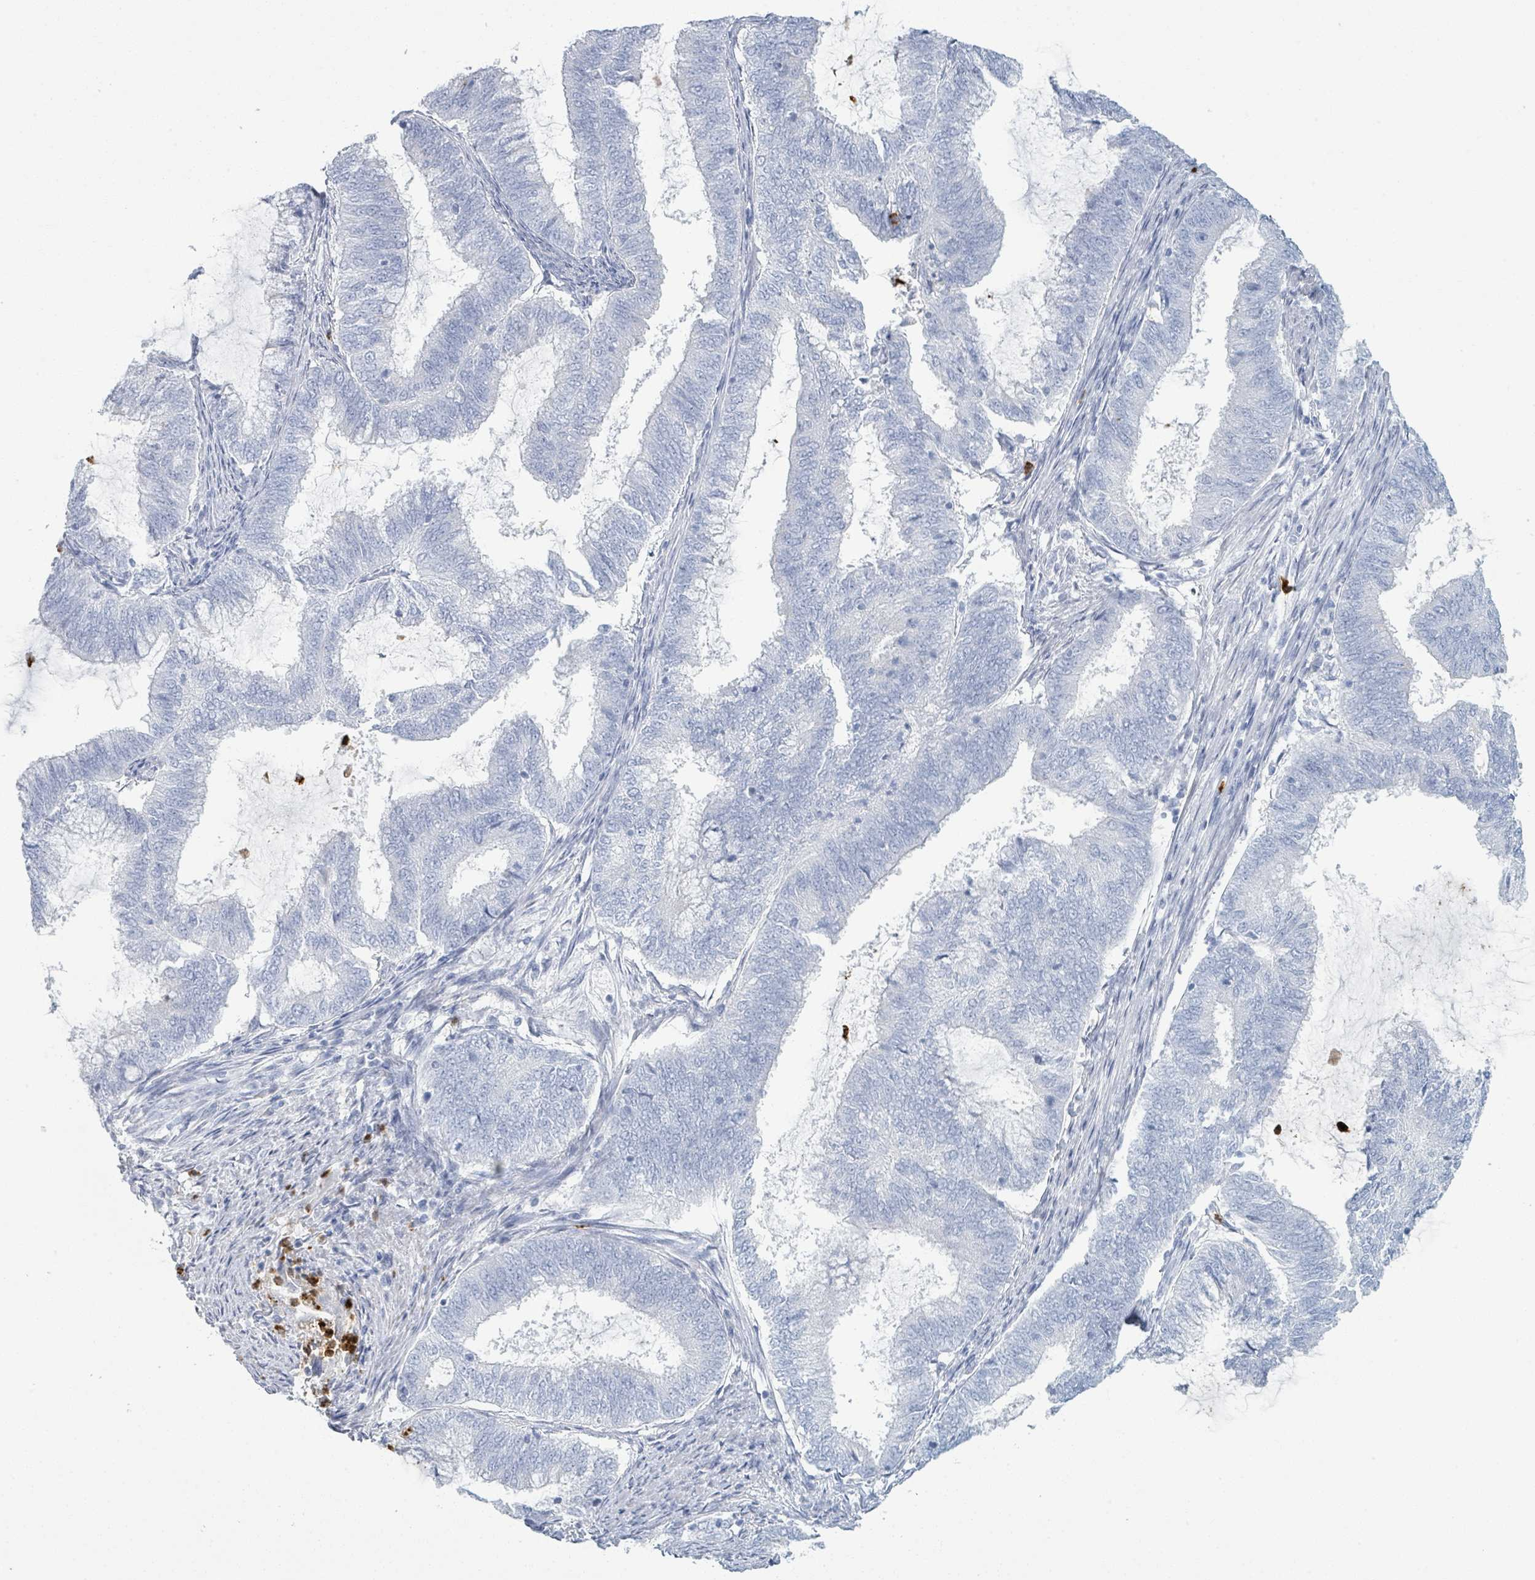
{"staining": {"intensity": "negative", "quantity": "none", "location": "none"}, "tissue": "endometrial cancer", "cell_type": "Tumor cells", "image_type": "cancer", "snomed": [{"axis": "morphology", "description": "Adenocarcinoma, NOS"}, {"axis": "topography", "description": "Endometrium"}], "caption": "Endometrial adenocarcinoma was stained to show a protein in brown. There is no significant positivity in tumor cells. (IHC, brightfield microscopy, high magnification).", "gene": "DEFA4", "patient": {"sex": "female", "age": 51}}